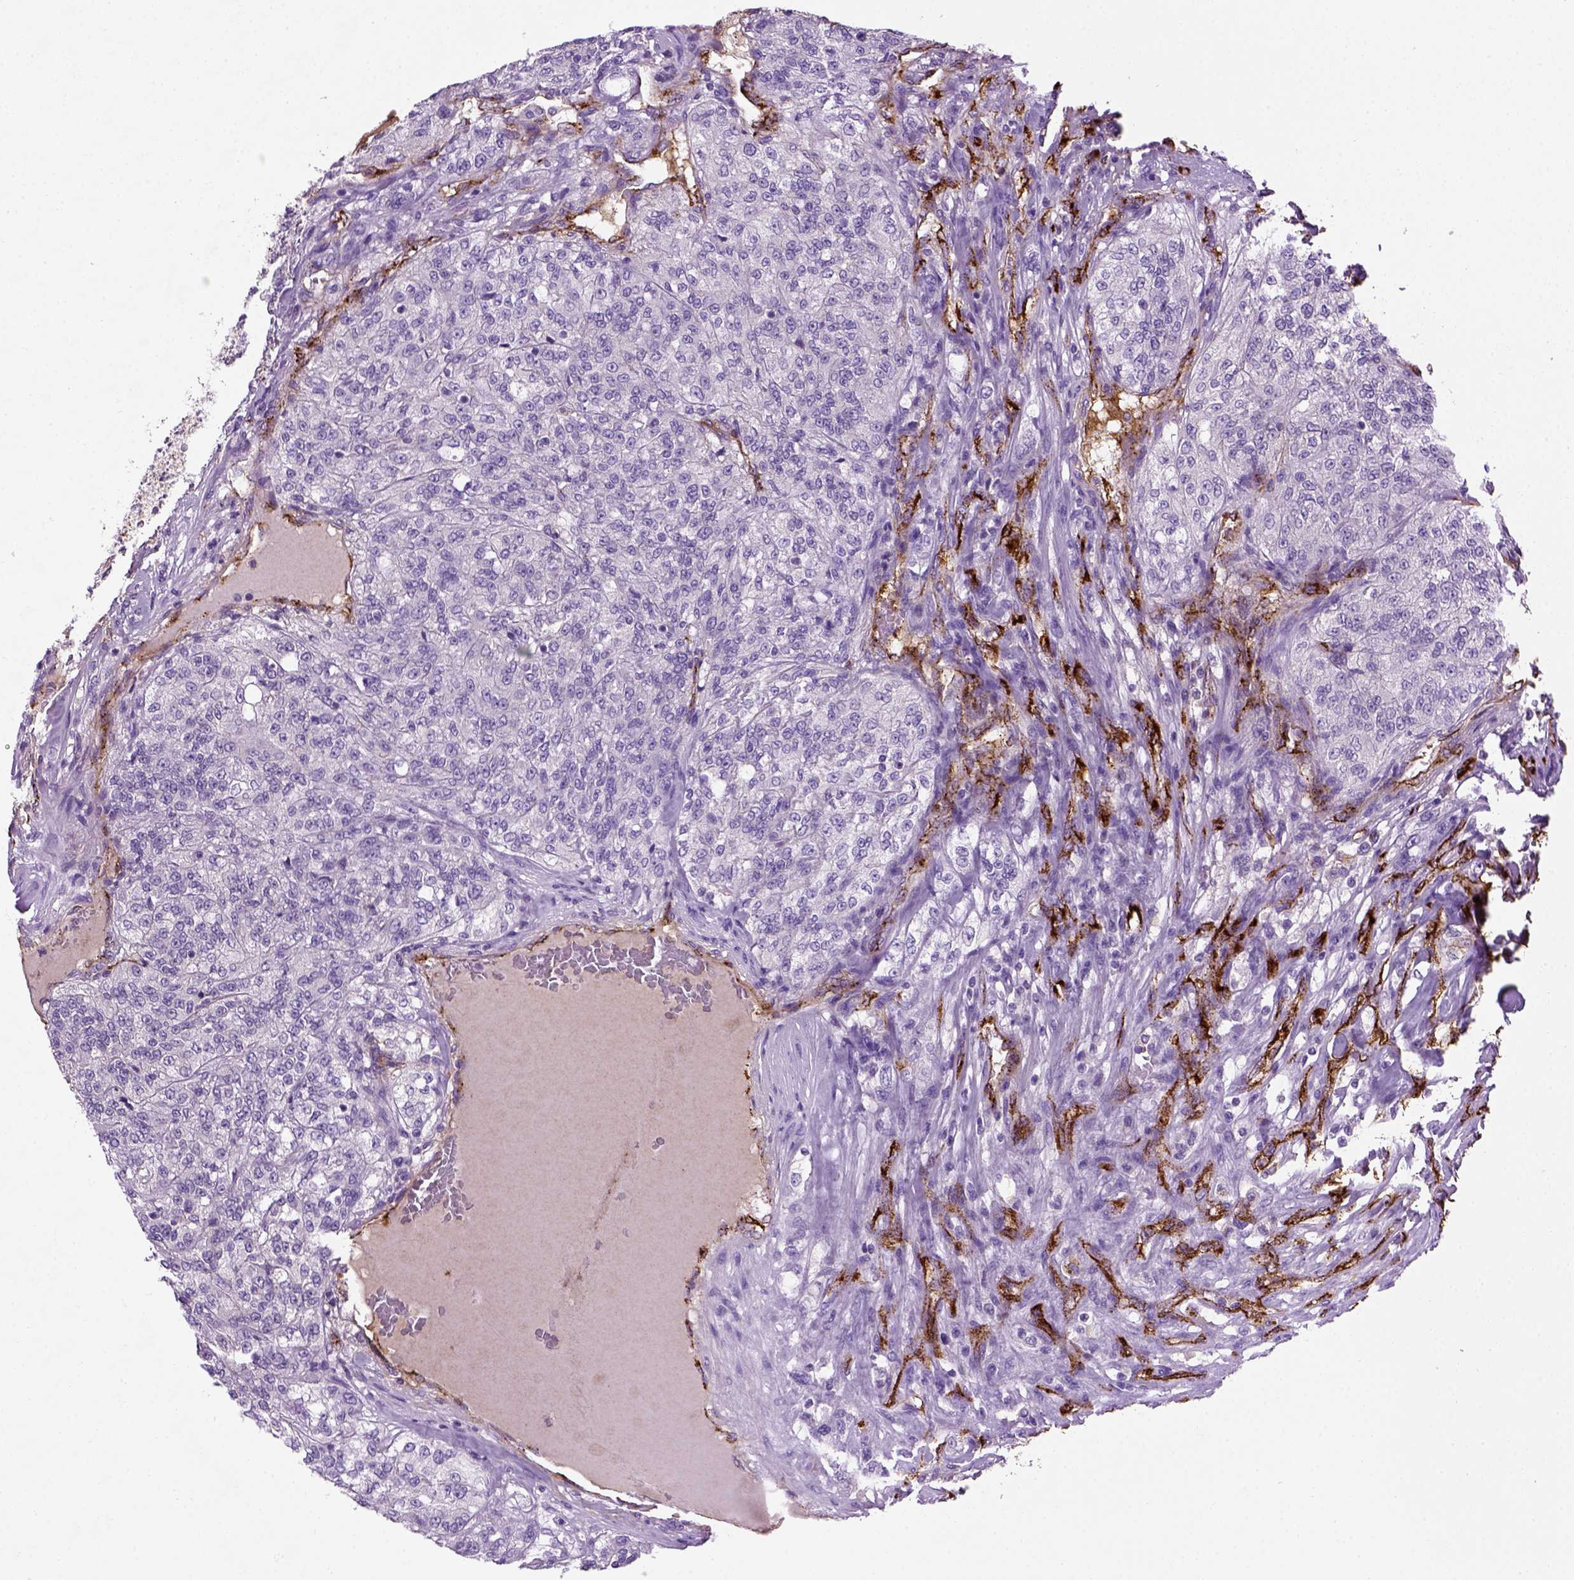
{"staining": {"intensity": "negative", "quantity": "none", "location": "none"}, "tissue": "renal cancer", "cell_type": "Tumor cells", "image_type": "cancer", "snomed": [{"axis": "morphology", "description": "Adenocarcinoma, NOS"}, {"axis": "topography", "description": "Kidney"}], "caption": "This is a image of immunohistochemistry (IHC) staining of renal adenocarcinoma, which shows no positivity in tumor cells.", "gene": "VWF", "patient": {"sex": "female", "age": 63}}